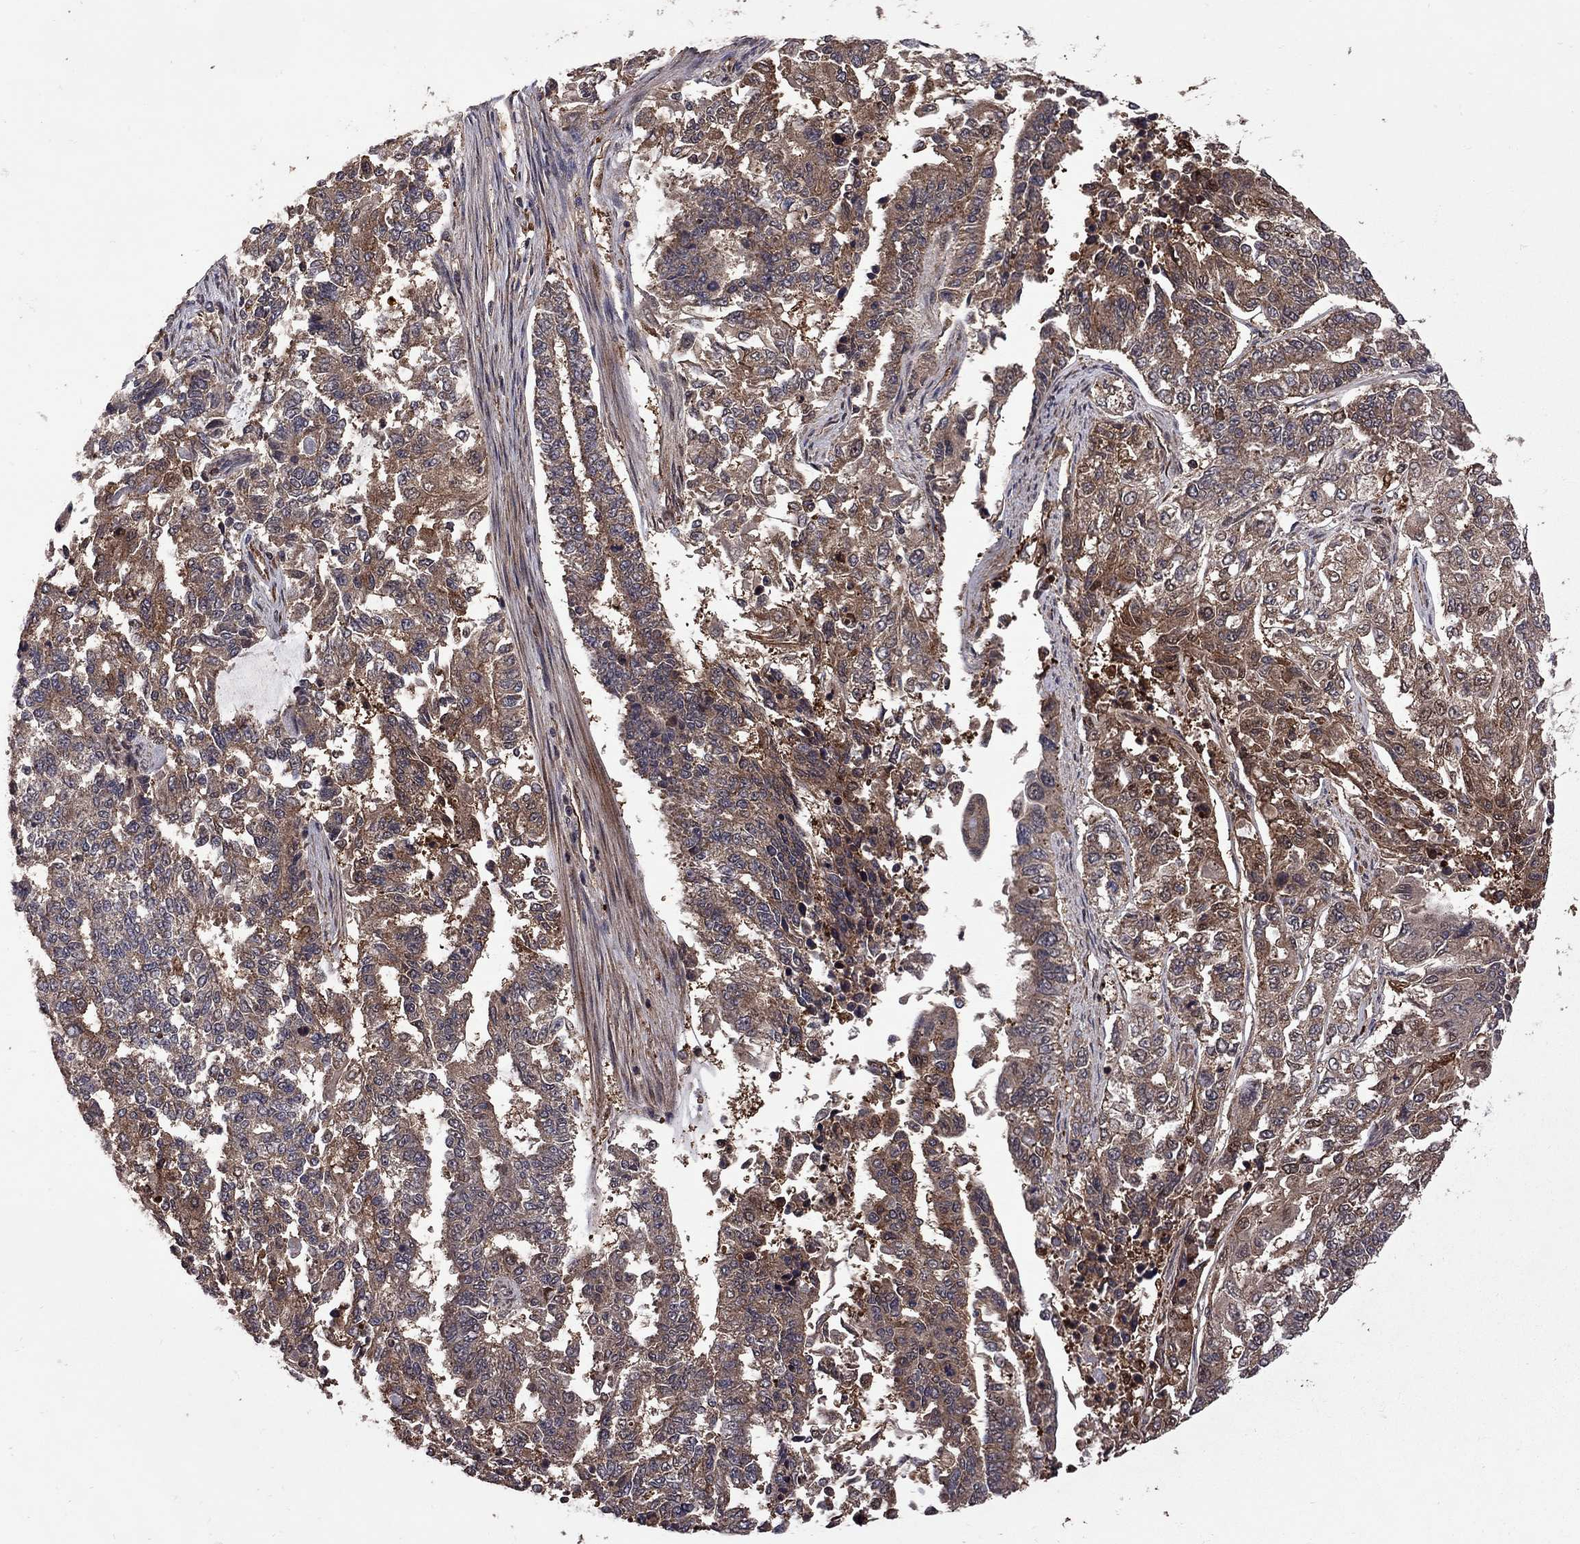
{"staining": {"intensity": "moderate", "quantity": ">75%", "location": "cytoplasmic/membranous"}, "tissue": "endometrial cancer", "cell_type": "Tumor cells", "image_type": "cancer", "snomed": [{"axis": "morphology", "description": "Adenocarcinoma, NOS"}, {"axis": "topography", "description": "Uterus"}], "caption": "Immunohistochemistry (IHC) of human endometrial cancer demonstrates medium levels of moderate cytoplasmic/membranous staining in approximately >75% of tumor cells.", "gene": "IPP", "patient": {"sex": "female", "age": 59}}